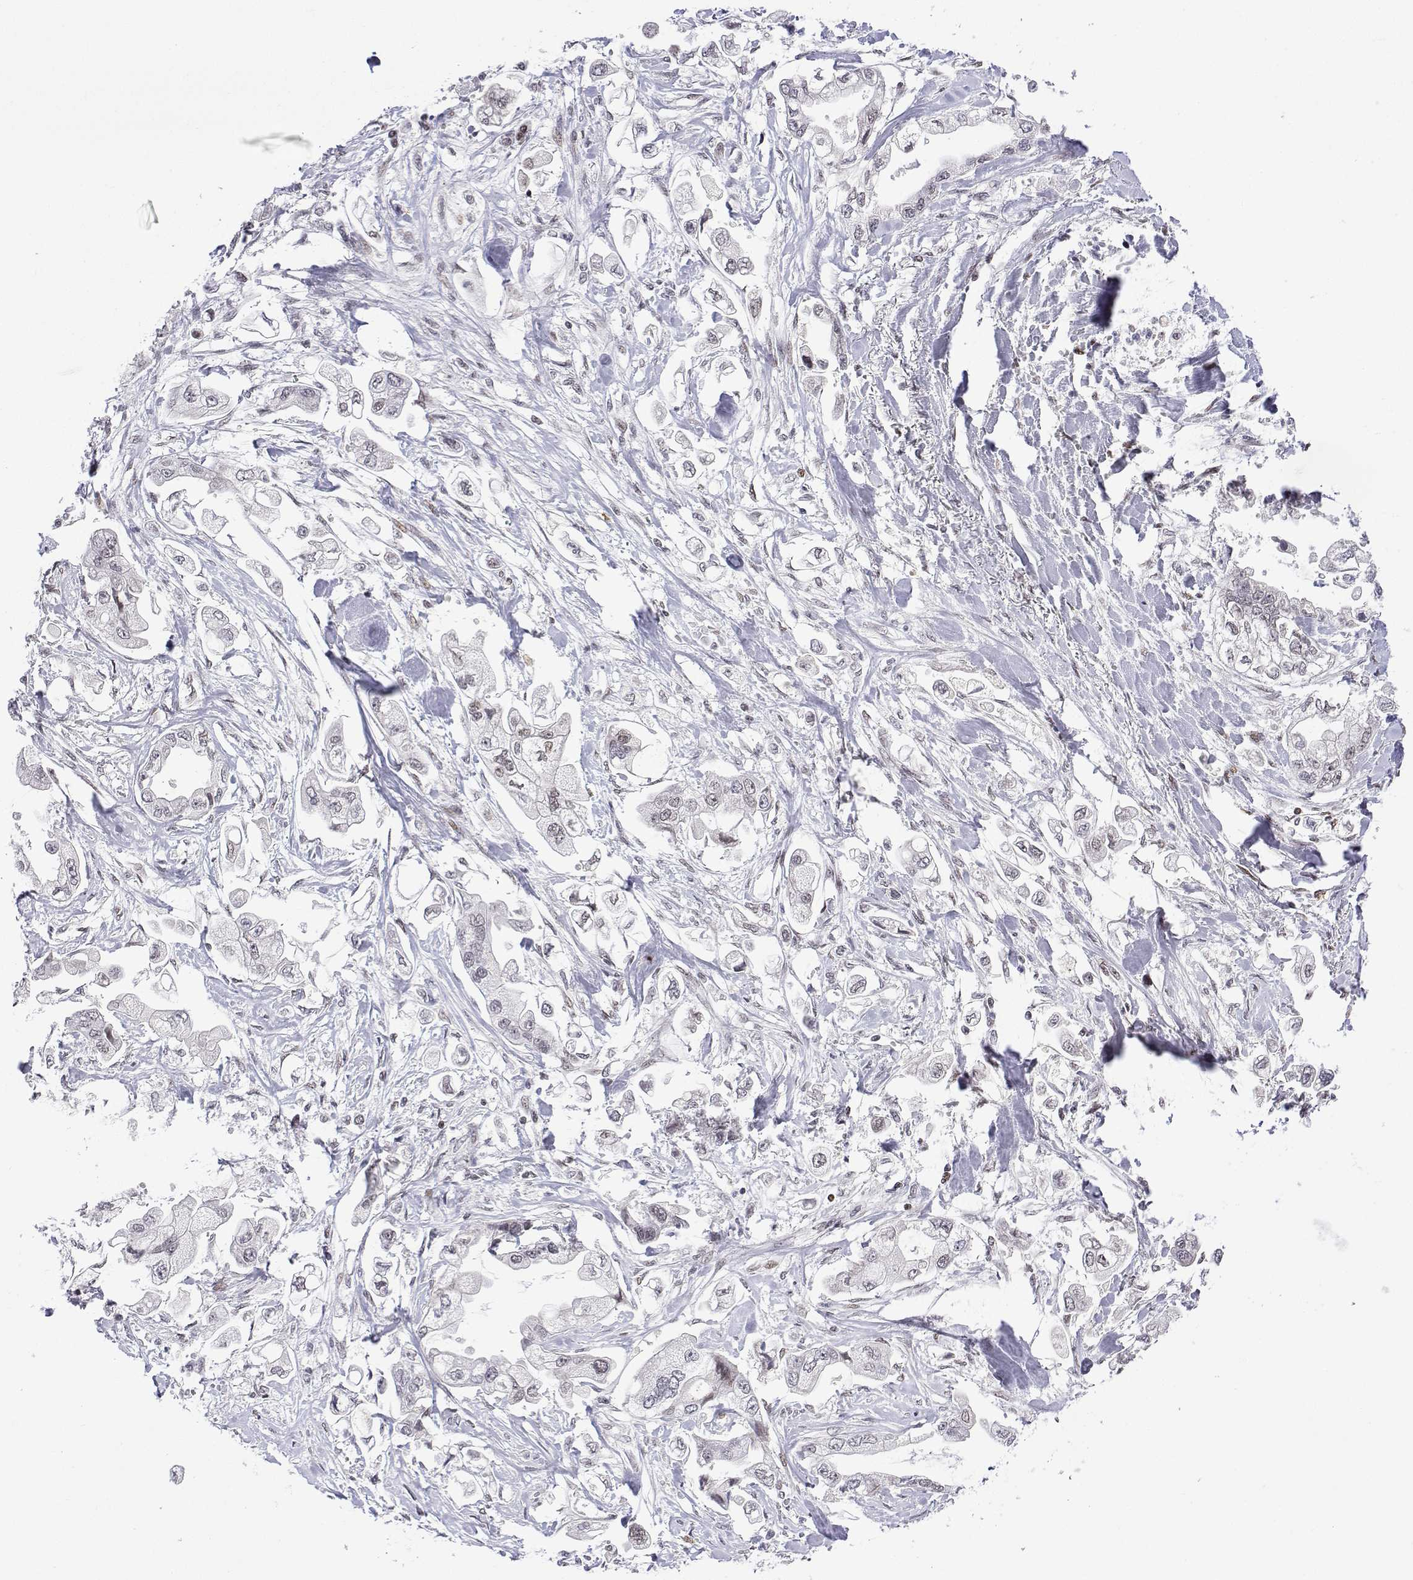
{"staining": {"intensity": "negative", "quantity": "none", "location": "none"}, "tissue": "stomach cancer", "cell_type": "Tumor cells", "image_type": "cancer", "snomed": [{"axis": "morphology", "description": "Adenocarcinoma, NOS"}, {"axis": "topography", "description": "Stomach"}], "caption": "An immunohistochemistry (IHC) photomicrograph of stomach cancer is shown. There is no staining in tumor cells of stomach cancer.", "gene": "XPC", "patient": {"sex": "male", "age": 62}}